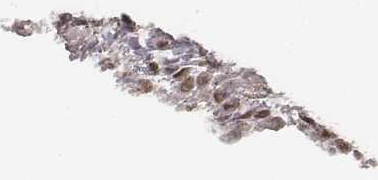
{"staining": {"intensity": "moderate", "quantity": ">75%", "location": "nuclear"}, "tissue": "head and neck cancer", "cell_type": "Tumor cells", "image_type": "cancer", "snomed": [{"axis": "morphology", "description": "Squamous cell carcinoma, NOS"}, {"axis": "topography", "description": "Head-Neck"}], "caption": "Immunohistochemical staining of human head and neck squamous cell carcinoma reveals medium levels of moderate nuclear positivity in about >75% of tumor cells. (brown staining indicates protein expression, while blue staining denotes nuclei).", "gene": "HMGA2", "patient": {"sex": "male", "age": 69}}